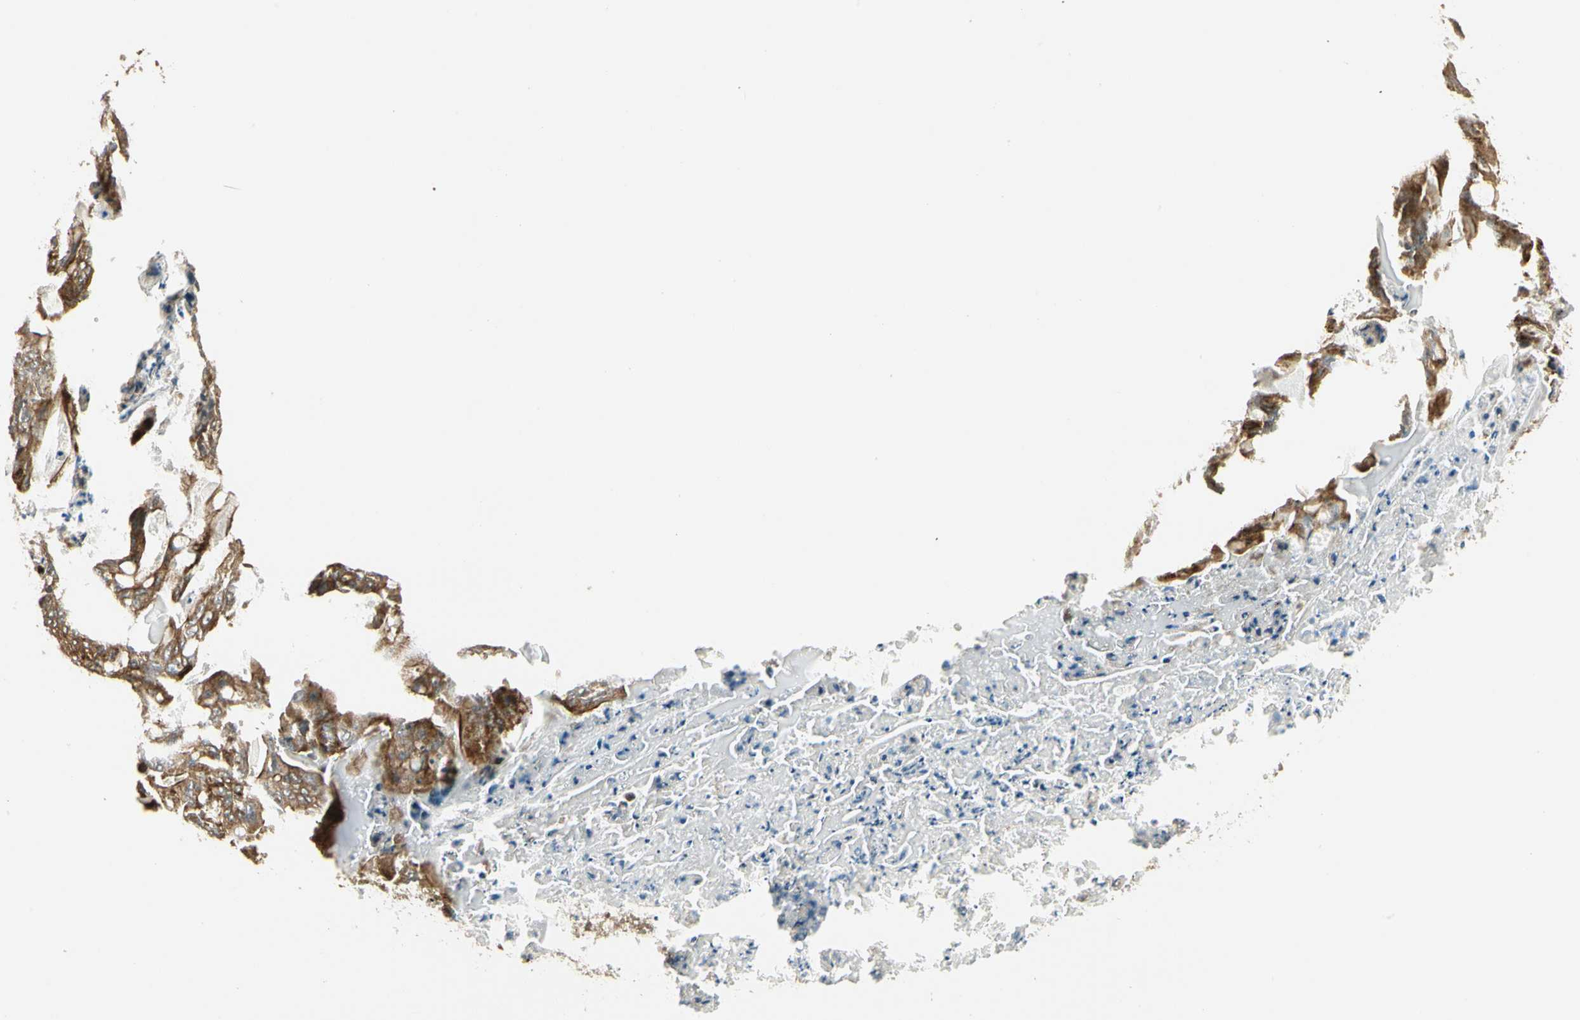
{"staining": {"intensity": "strong", "quantity": ">75%", "location": "cytoplasmic/membranous"}, "tissue": "ovarian cancer", "cell_type": "Tumor cells", "image_type": "cancer", "snomed": [{"axis": "morphology", "description": "Cystadenocarcinoma, mucinous, NOS"}, {"axis": "topography", "description": "Ovary"}], "caption": "Human ovarian mucinous cystadenocarcinoma stained with a protein marker reveals strong staining in tumor cells.", "gene": "FKBP15", "patient": {"sex": "female", "age": 37}}